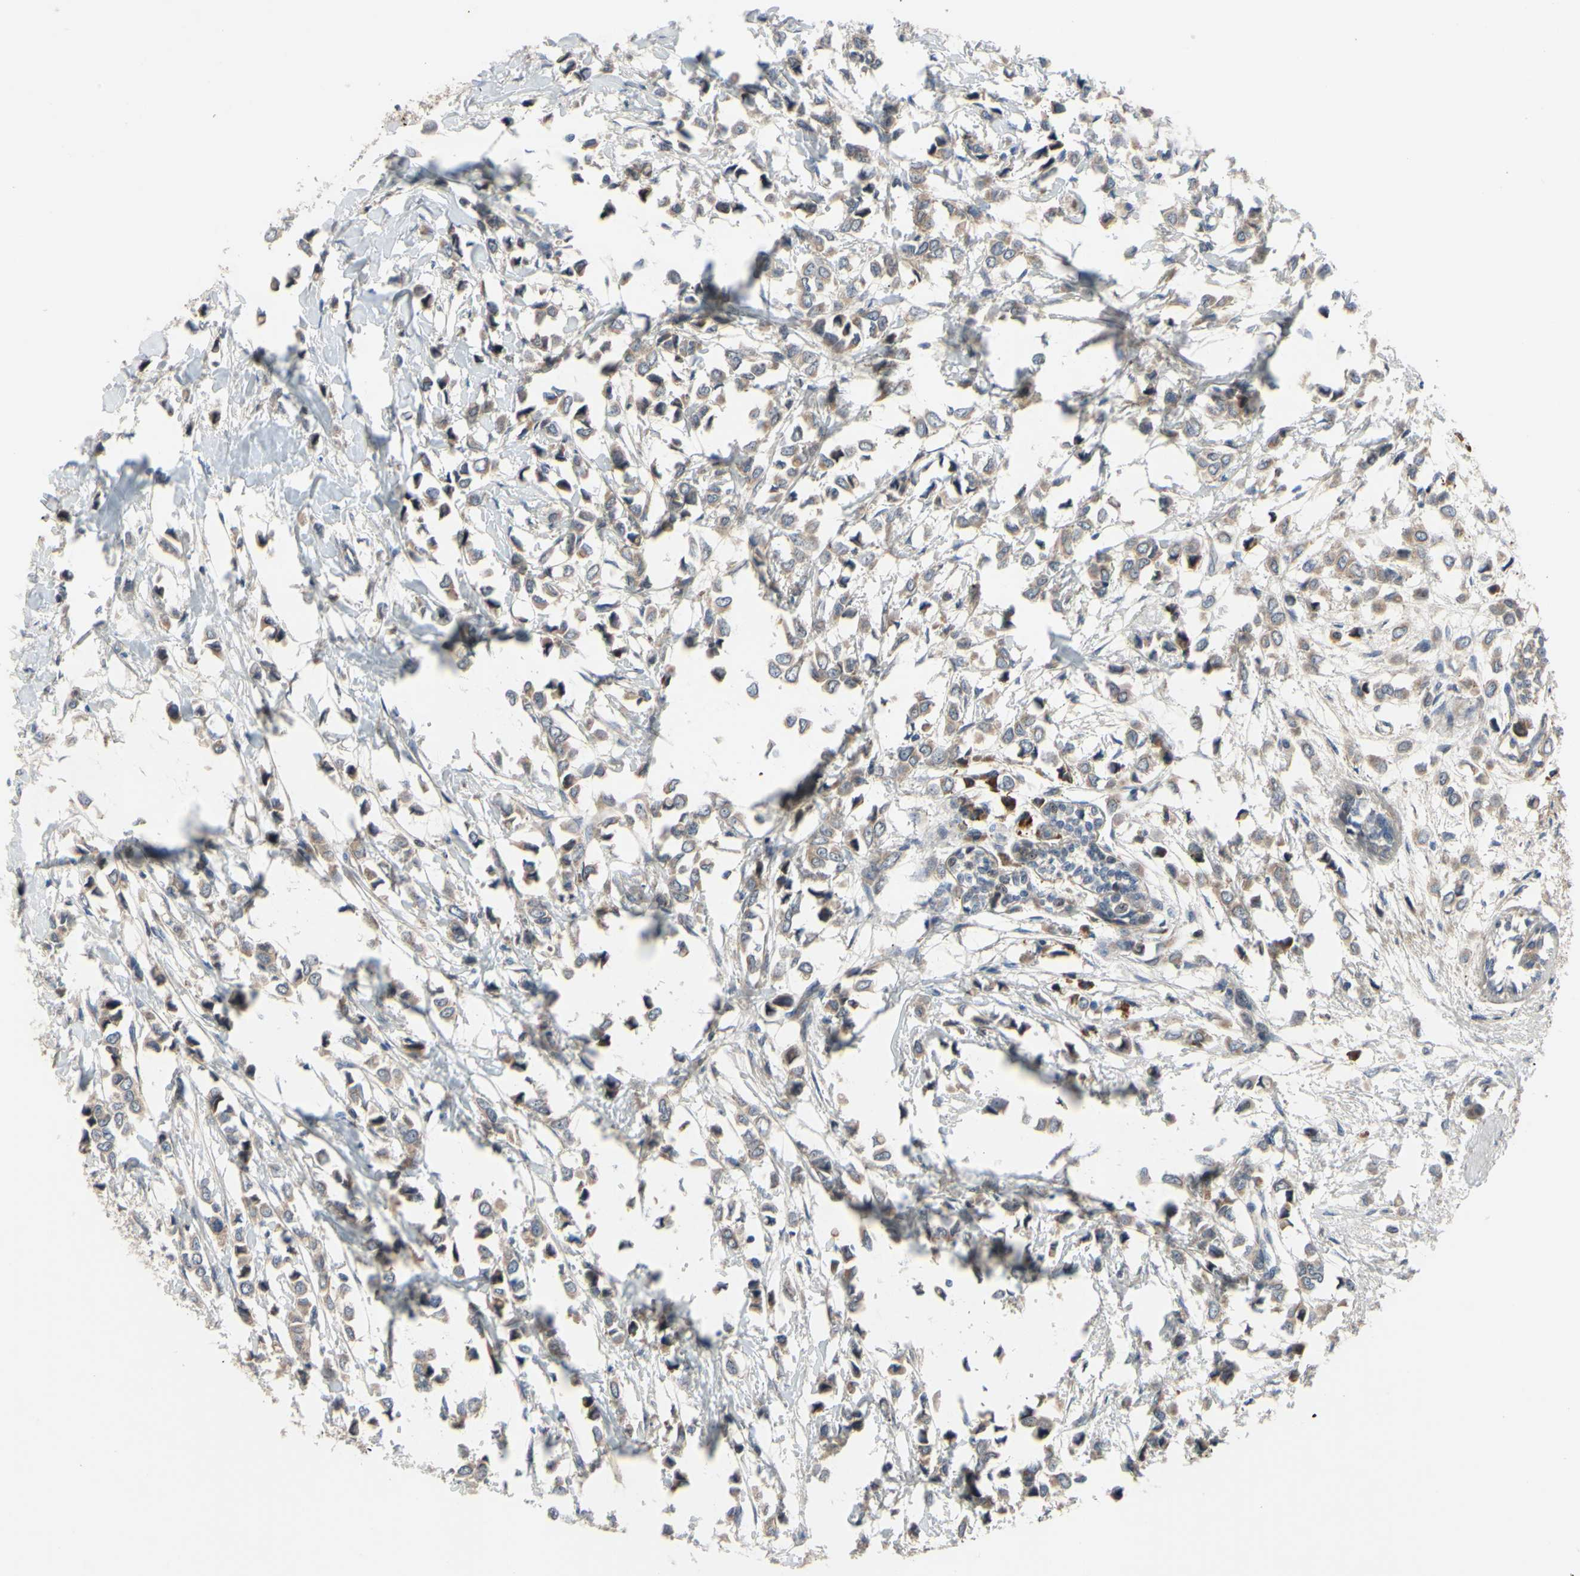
{"staining": {"intensity": "weak", "quantity": ">75%", "location": "cytoplasmic/membranous"}, "tissue": "breast cancer", "cell_type": "Tumor cells", "image_type": "cancer", "snomed": [{"axis": "morphology", "description": "Lobular carcinoma"}, {"axis": "topography", "description": "Breast"}], "caption": "Protein staining reveals weak cytoplasmic/membranous staining in approximately >75% of tumor cells in breast cancer. Using DAB (3,3'-diaminobenzidine) (brown) and hematoxylin (blue) stains, captured at high magnification using brightfield microscopy.", "gene": "XIAP", "patient": {"sex": "female", "age": 51}}